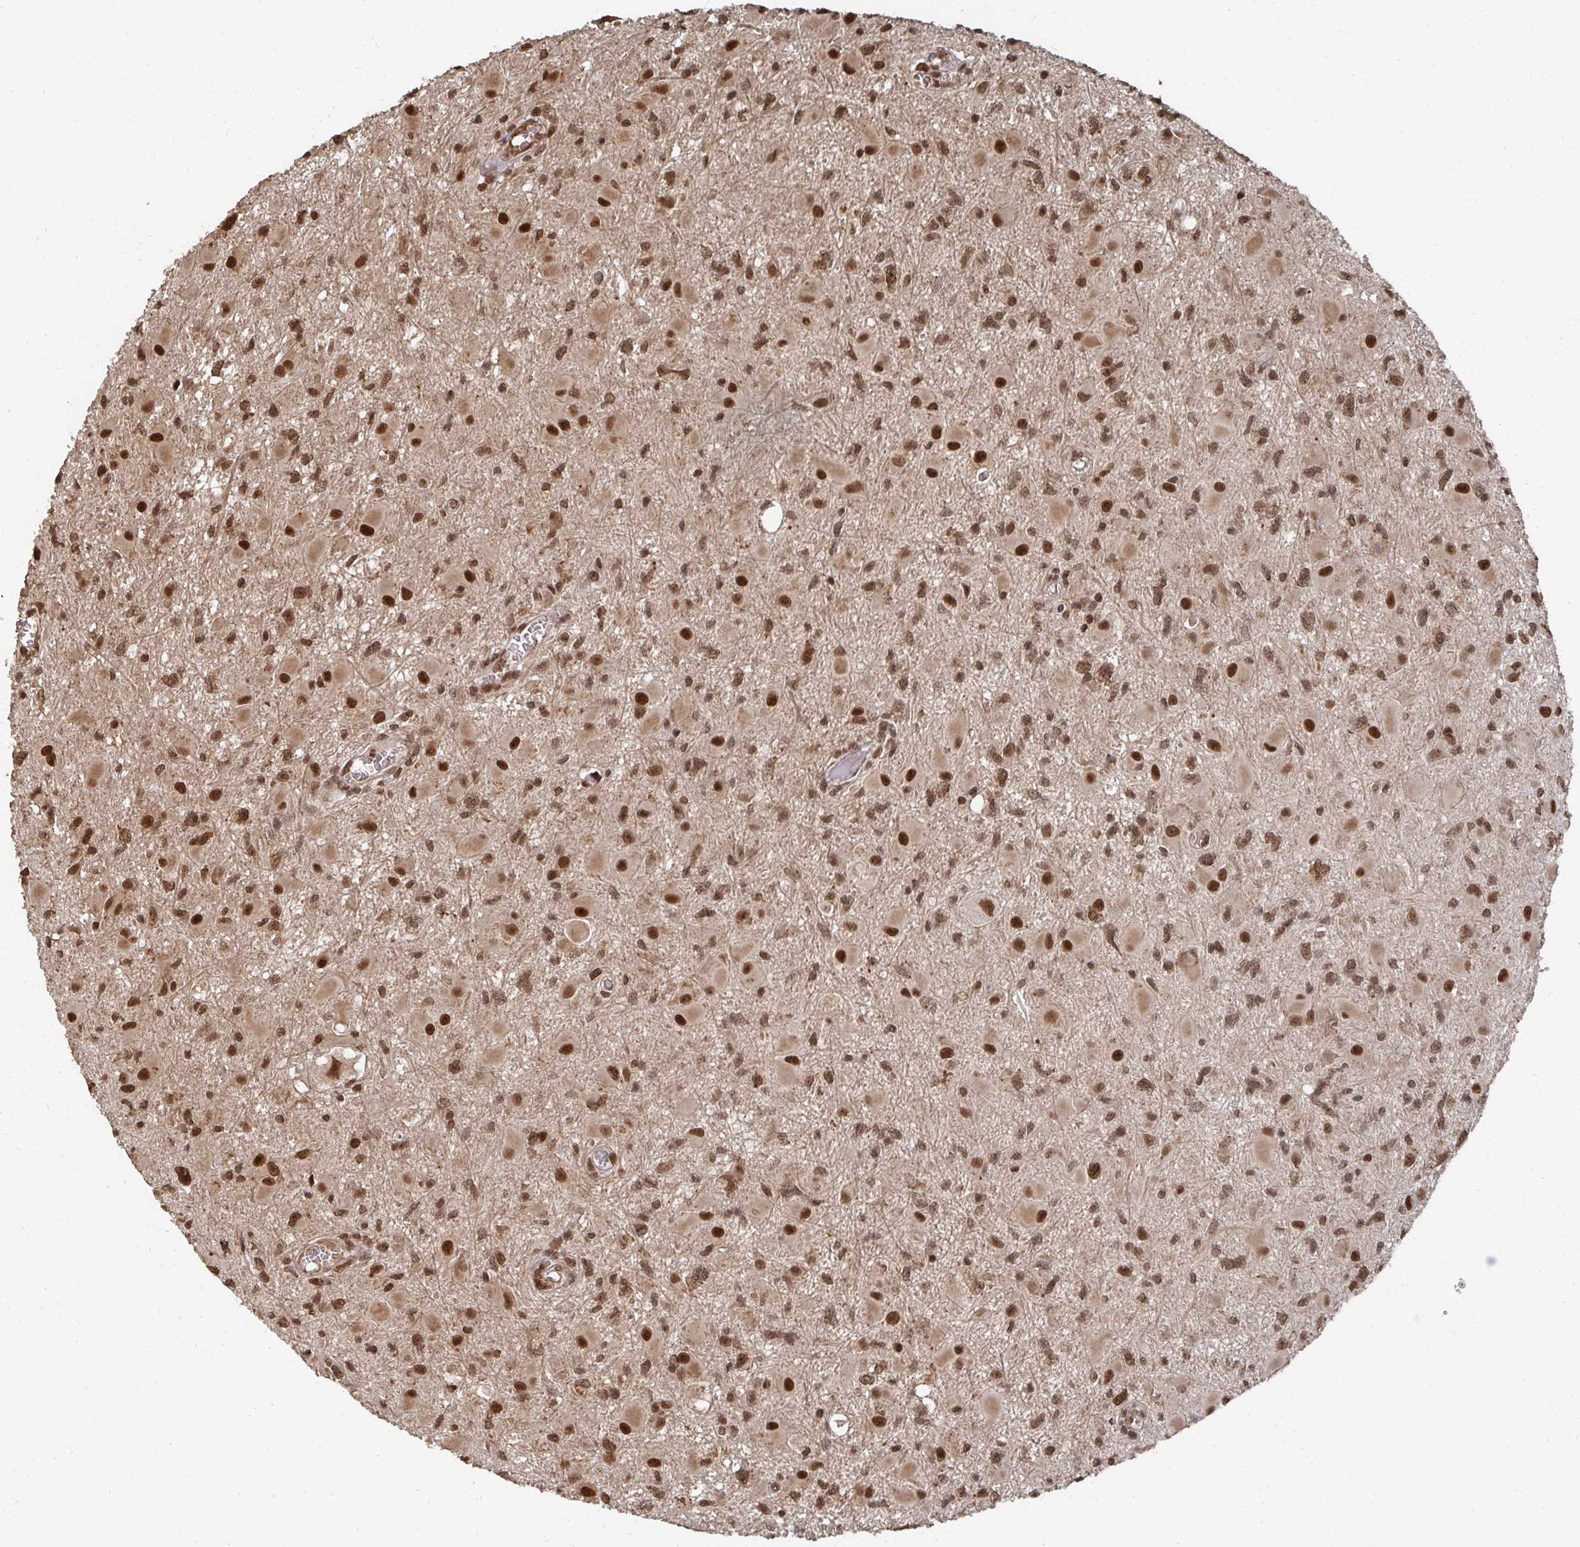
{"staining": {"intensity": "moderate", "quantity": ">75%", "location": "nuclear"}, "tissue": "glioma", "cell_type": "Tumor cells", "image_type": "cancer", "snomed": [{"axis": "morphology", "description": "Glioma, malignant, High grade"}, {"axis": "topography", "description": "Brain"}], "caption": "Protein analysis of glioma tissue shows moderate nuclear positivity in approximately >75% of tumor cells.", "gene": "GTF3C6", "patient": {"sex": "male", "age": 54}}